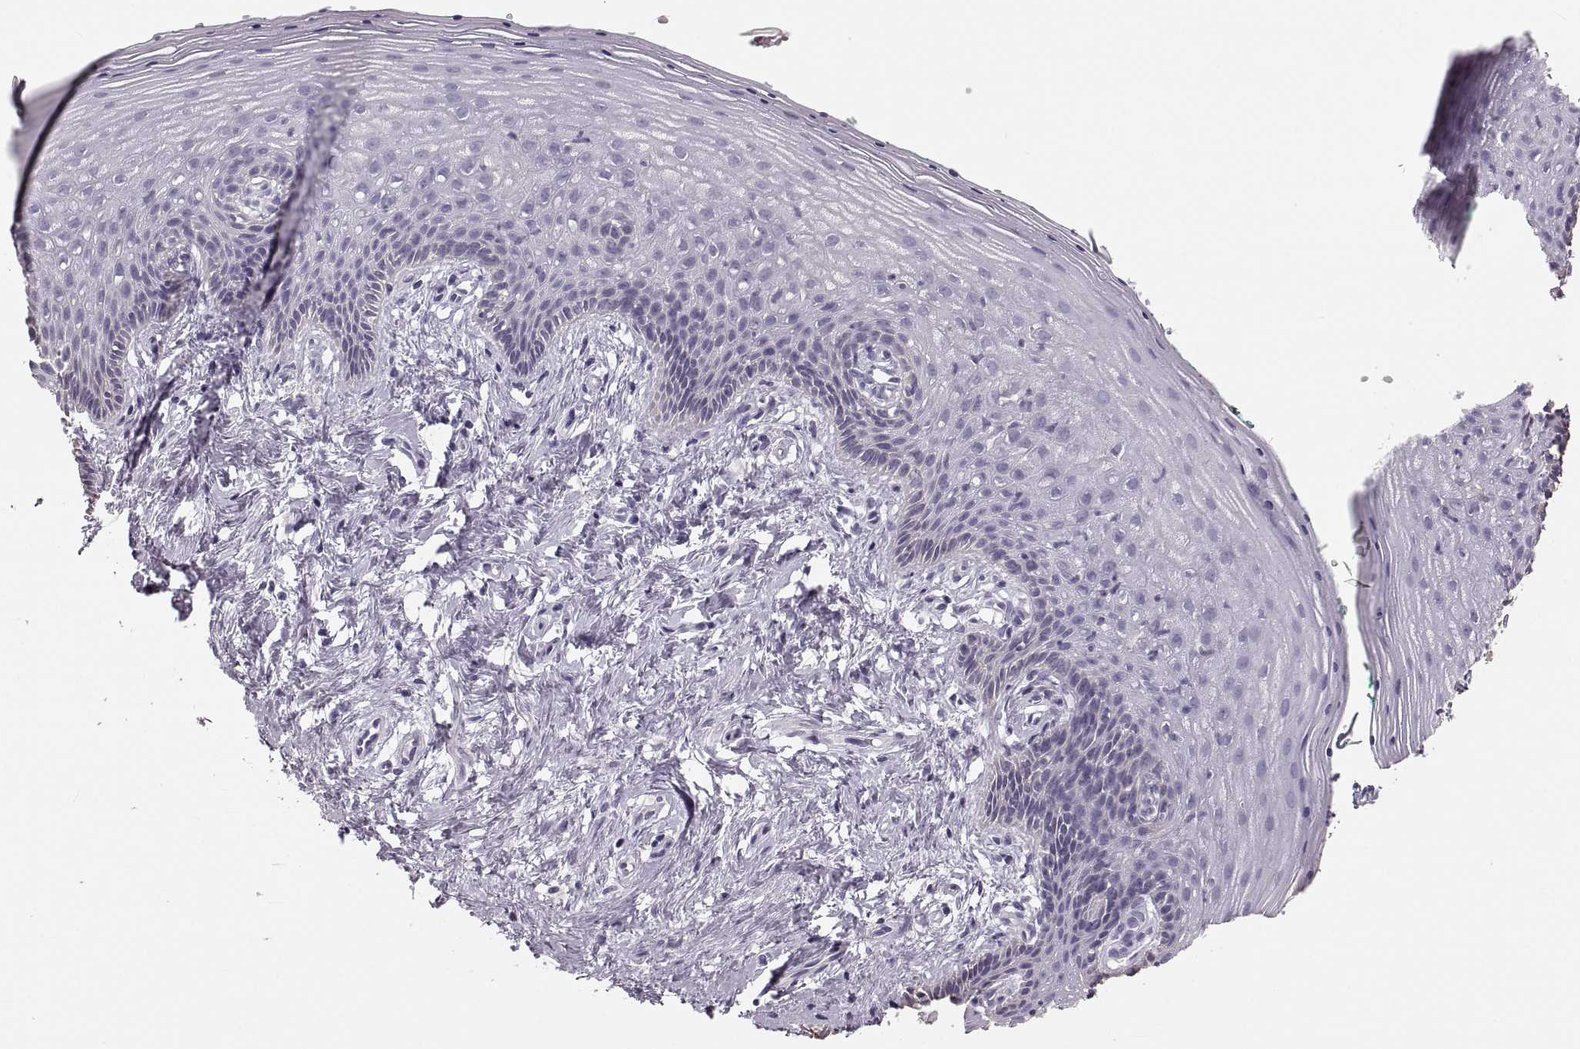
{"staining": {"intensity": "negative", "quantity": "none", "location": "none"}, "tissue": "vagina", "cell_type": "Squamous epithelial cells", "image_type": "normal", "snomed": [{"axis": "morphology", "description": "Normal tissue, NOS"}, {"axis": "topography", "description": "Vagina"}], "caption": "Squamous epithelial cells show no significant protein positivity in normal vagina.", "gene": "RUNDC3A", "patient": {"sex": "female", "age": 45}}